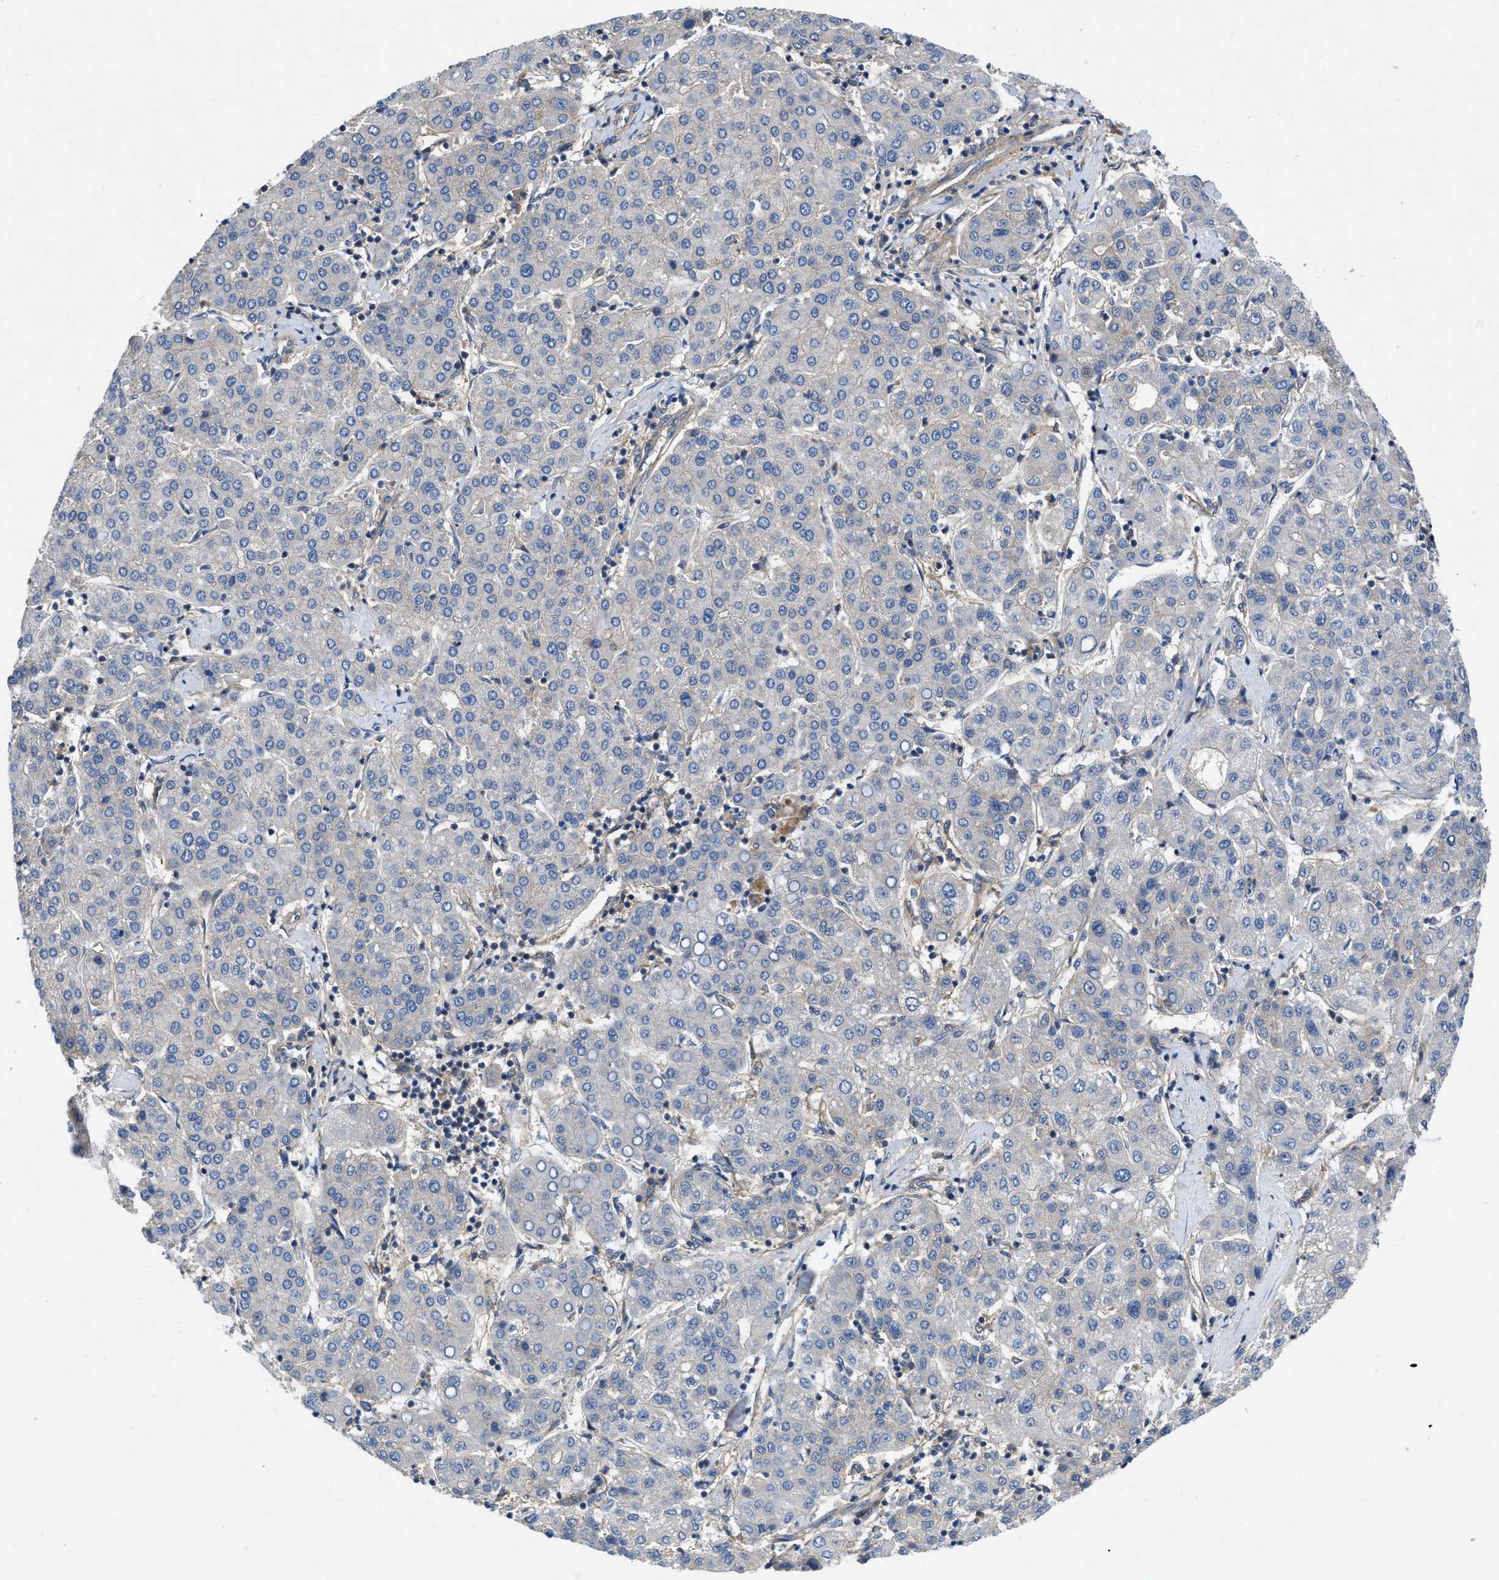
{"staining": {"intensity": "negative", "quantity": "none", "location": "none"}, "tissue": "liver cancer", "cell_type": "Tumor cells", "image_type": "cancer", "snomed": [{"axis": "morphology", "description": "Carcinoma, Hepatocellular, NOS"}, {"axis": "topography", "description": "Liver"}], "caption": "High magnification brightfield microscopy of liver hepatocellular carcinoma stained with DAB (3,3'-diaminobenzidine) (brown) and counterstained with hematoxylin (blue): tumor cells show no significant positivity. Nuclei are stained in blue.", "gene": "PANX1", "patient": {"sex": "male", "age": 65}}